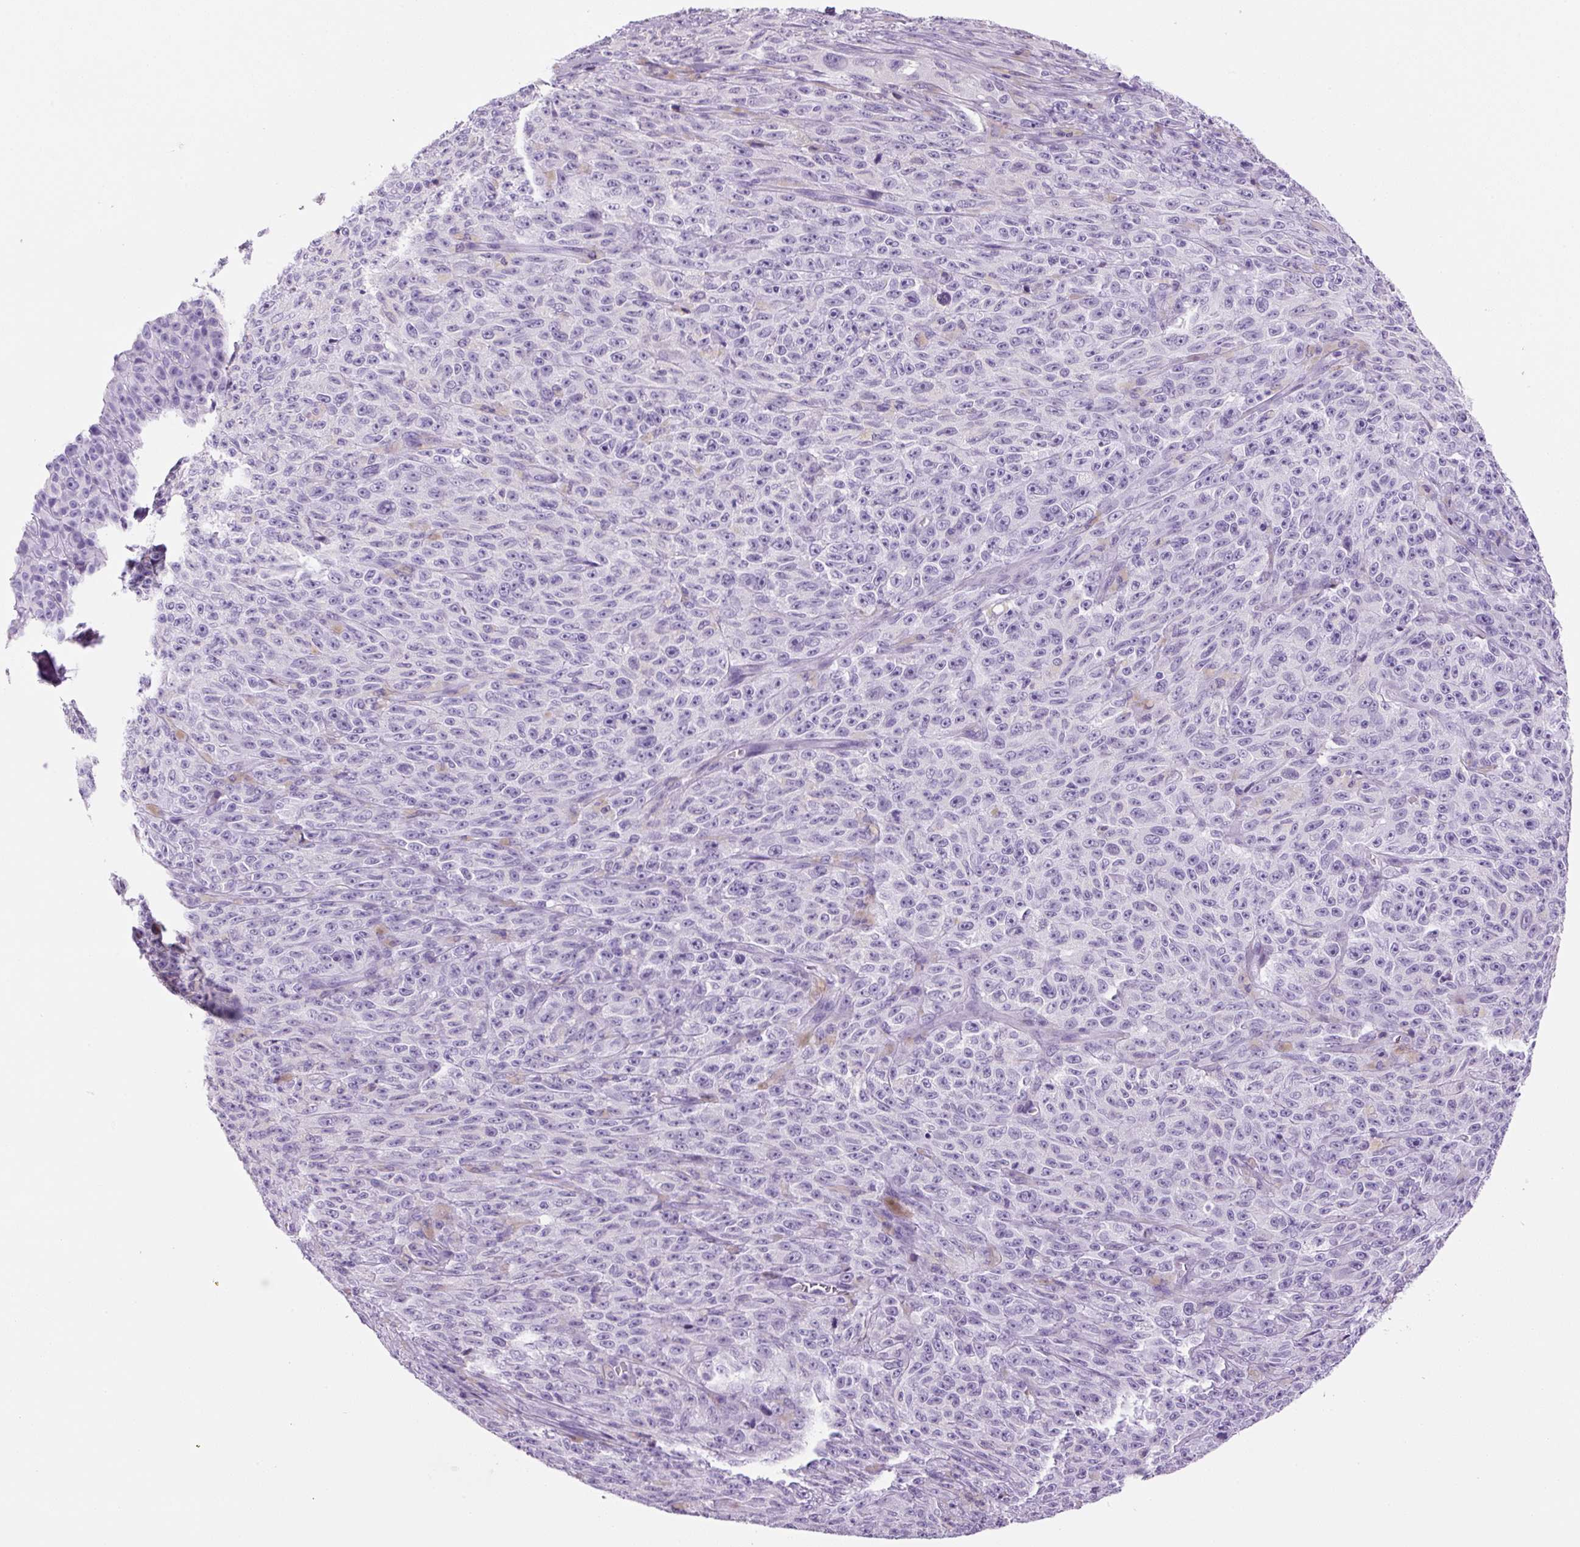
{"staining": {"intensity": "negative", "quantity": "none", "location": "none"}, "tissue": "melanoma", "cell_type": "Tumor cells", "image_type": "cancer", "snomed": [{"axis": "morphology", "description": "Malignant melanoma, NOS"}, {"axis": "topography", "description": "Skin"}], "caption": "Tumor cells are negative for protein expression in human malignant melanoma.", "gene": "PRRT1", "patient": {"sex": "female", "age": 82}}